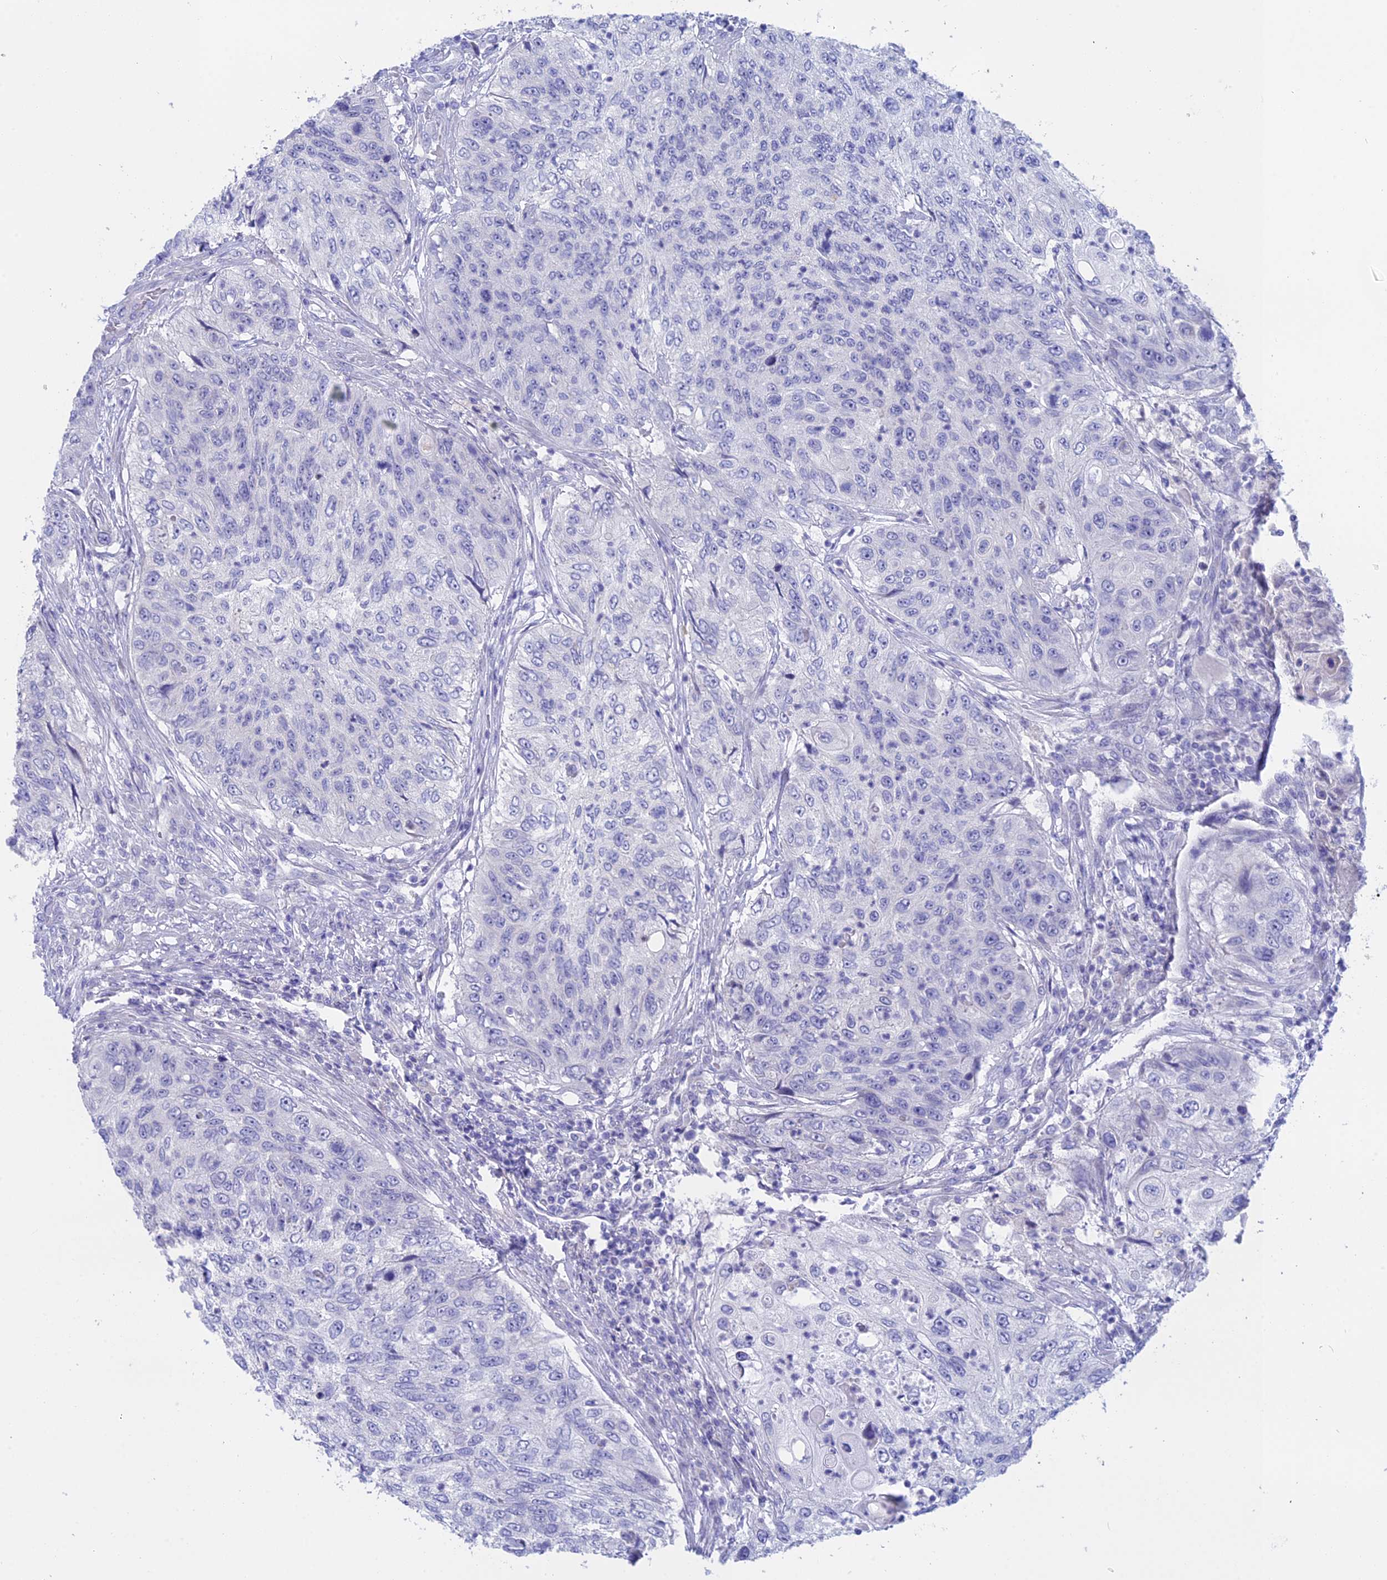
{"staining": {"intensity": "negative", "quantity": "none", "location": "none"}, "tissue": "urothelial cancer", "cell_type": "Tumor cells", "image_type": "cancer", "snomed": [{"axis": "morphology", "description": "Urothelial carcinoma, High grade"}, {"axis": "topography", "description": "Urinary bladder"}], "caption": "Tumor cells show no significant protein positivity in urothelial cancer. (Immunohistochemistry (ihc), brightfield microscopy, high magnification).", "gene": "BTBD19", "patient": {"sex": "female", "age": 60}}